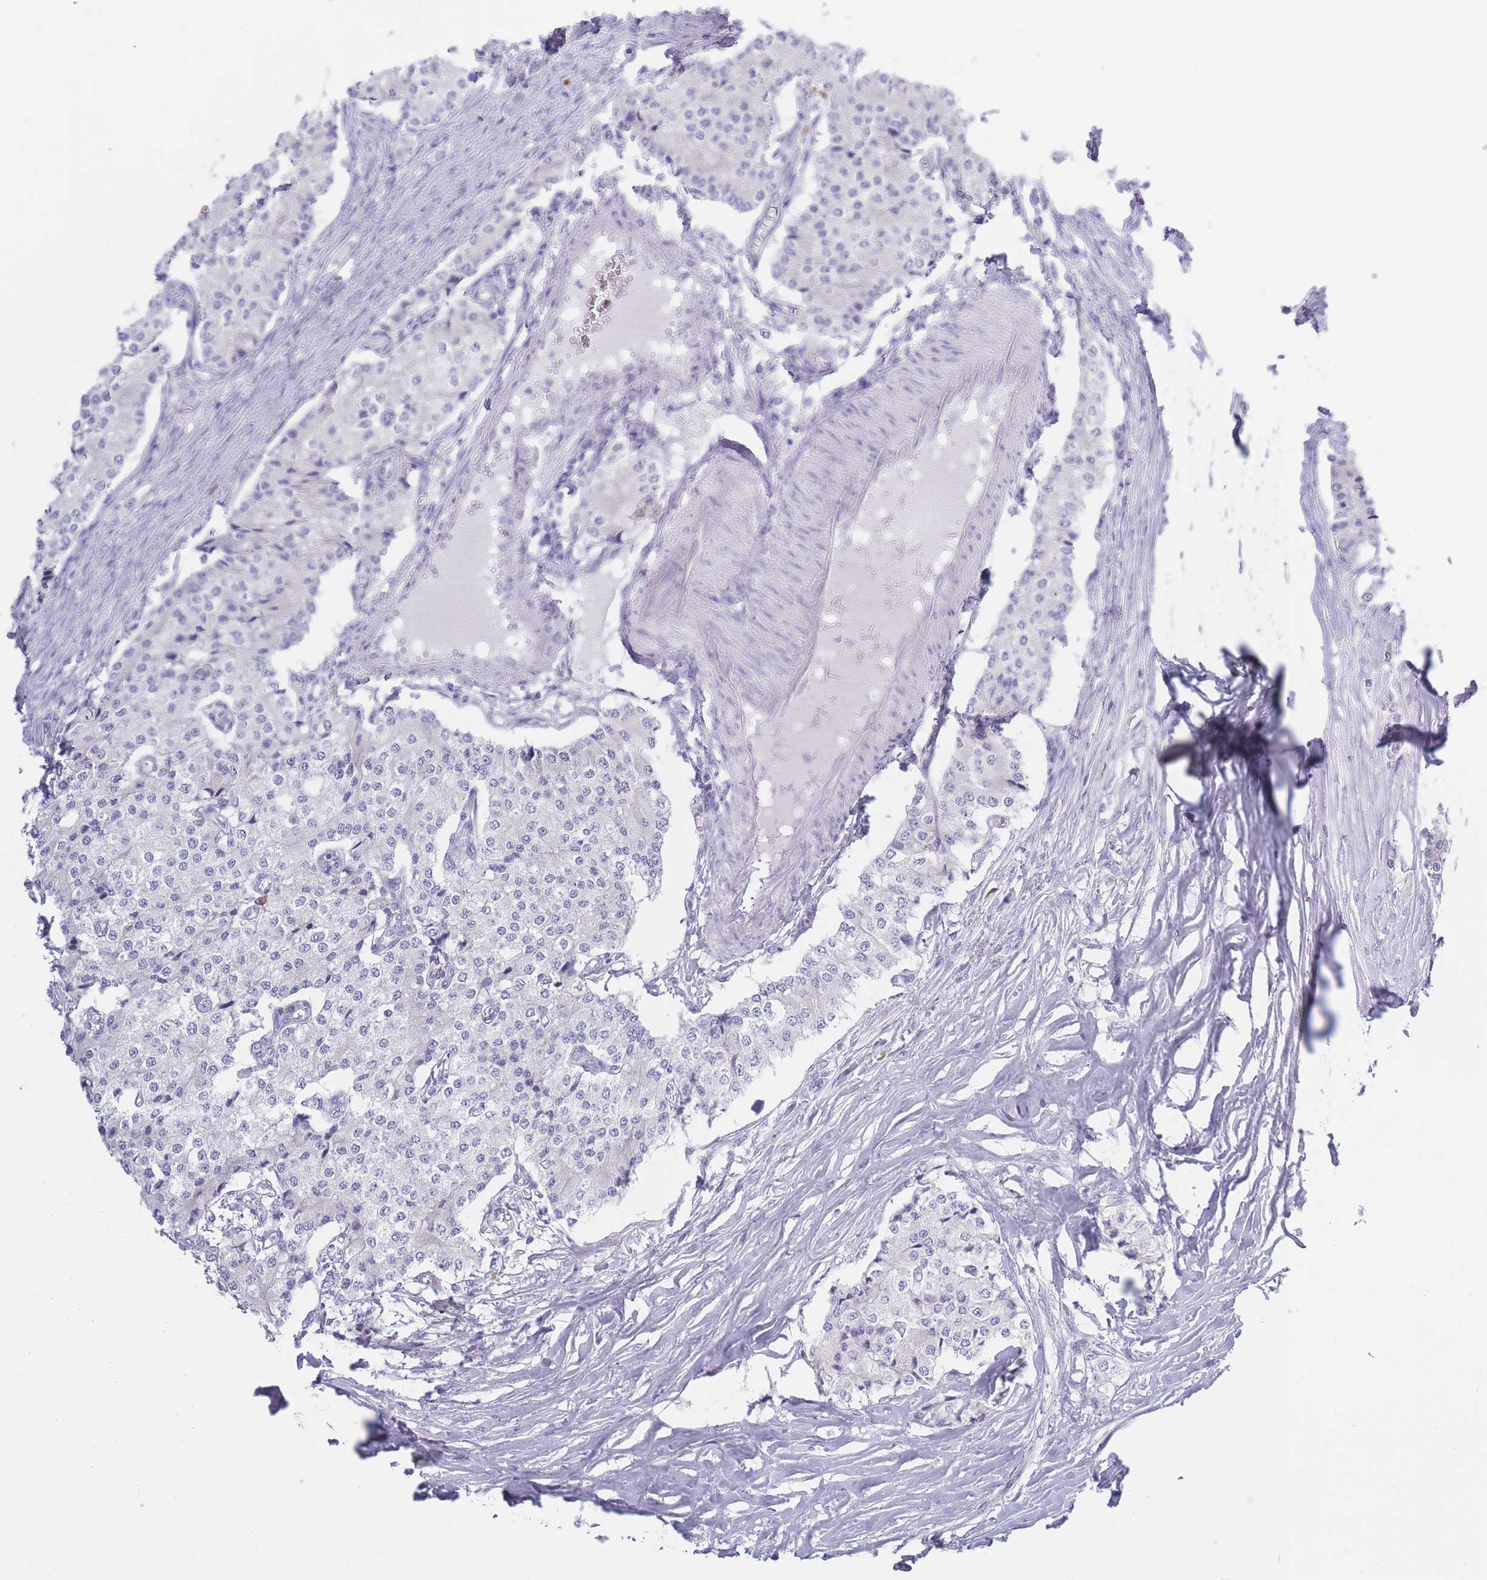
{"staining": {"intensity": "negative", "quantity": "none", "location": "none"}, "tissue": "carcinoid", "cell_type": "Tumor cells", "image_type": "cancer", "snomed": [{"axis": "morphology", "description": "Carcinoid, malignant, NOS"}, {"axis": "topography", "description": "Colon"}], "caption": "This is a histopathology image of IHC staining of carcinoid (malignant), which shows no staining in tumor cells.", "gene": "XKR8", "patient": {"sex": "female", "age": 52}}